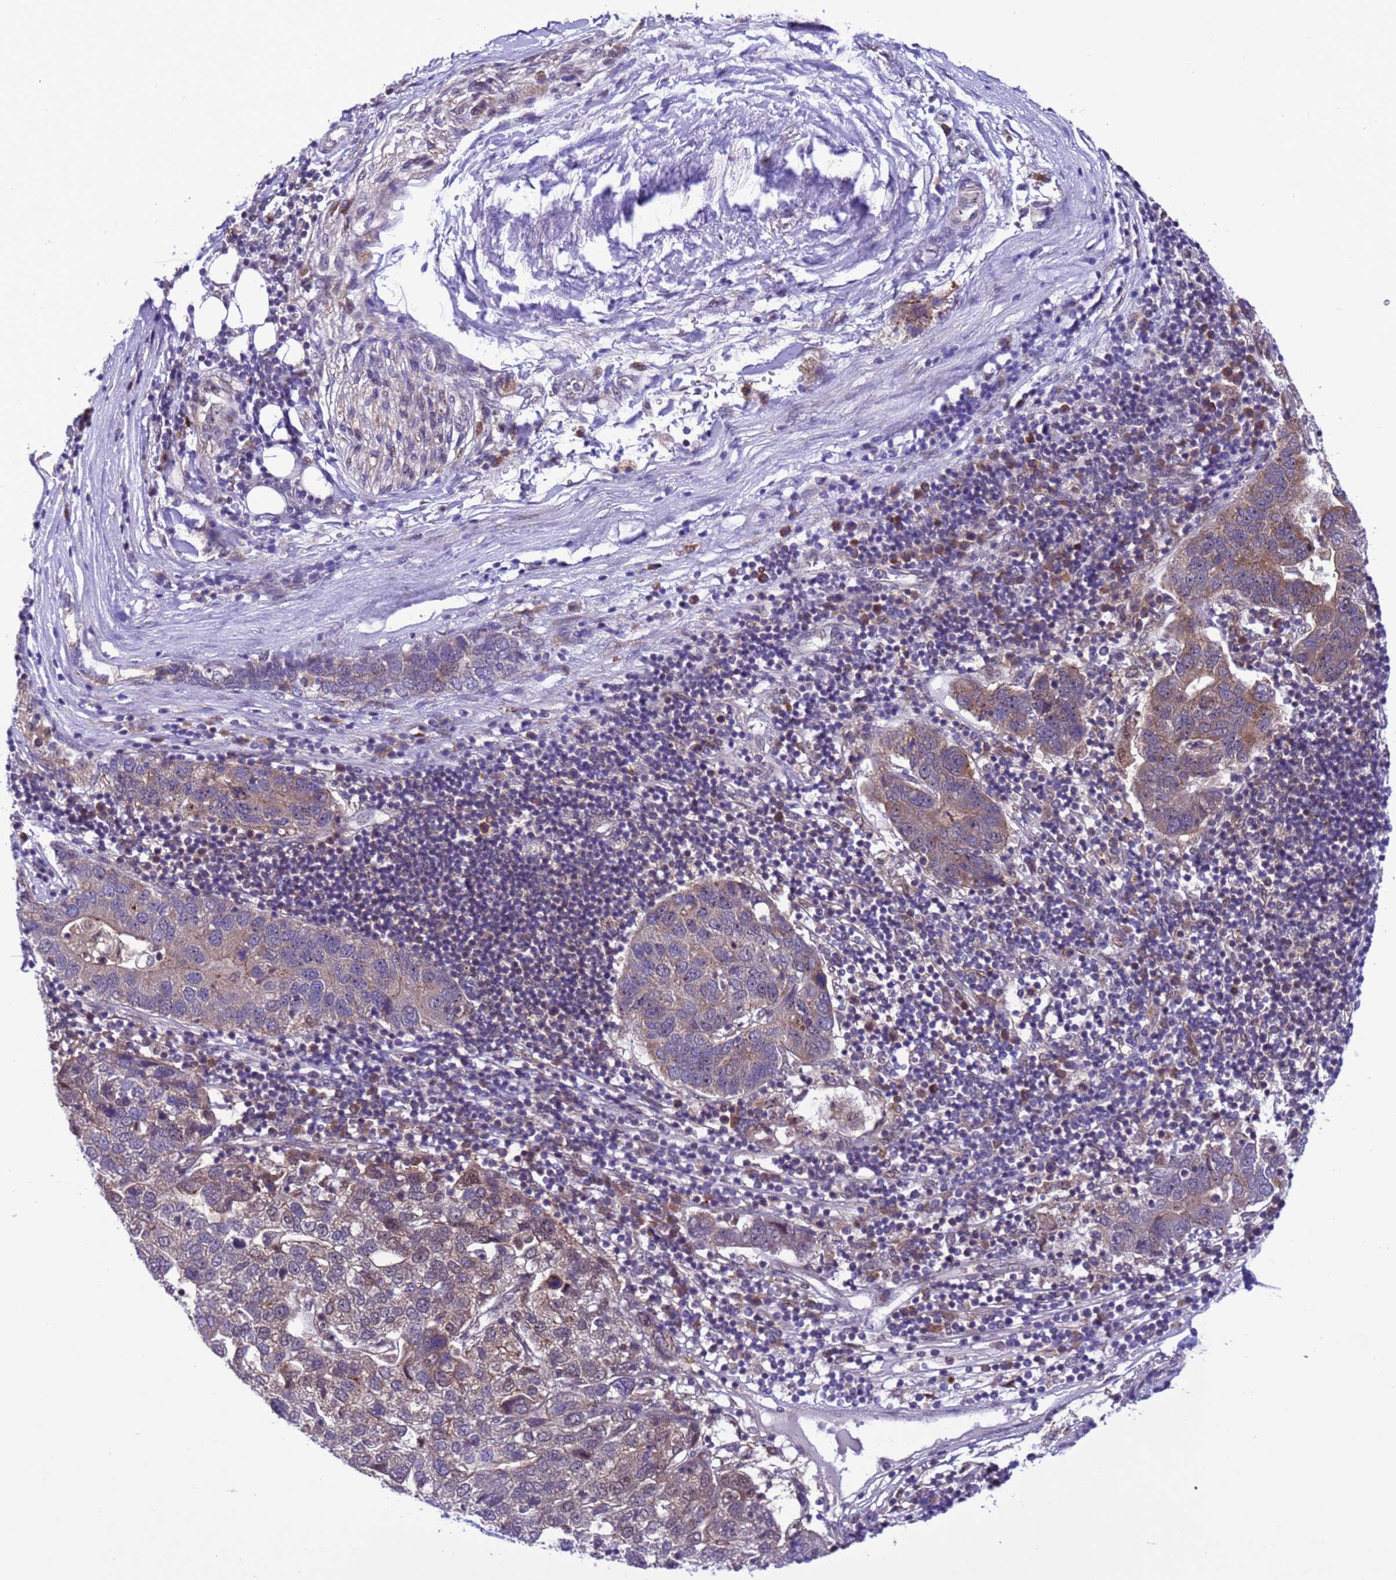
{"staining": {"intensity": "weak", "quantity": "25%-75%", "location": "cytoplasmic/membranous,nuclear"}, "tissue": "pancreatic cancer", "cell_type": "Tumor cells", "image_type": "cancer", "snomed": [{"axis": "morphology", "description": "Adenocarcinoma, NOS"}, {"axis": "topography", "description": "Pancreas"}], "caption": "Protein staining of pancreatic cancer tissue reveals weak cytoplasmic/membranous and nuclear positivity in about 25%-75% of tumor cells.", "gene": "RASD1", "patient": {"sex": "female", "age": 61}}